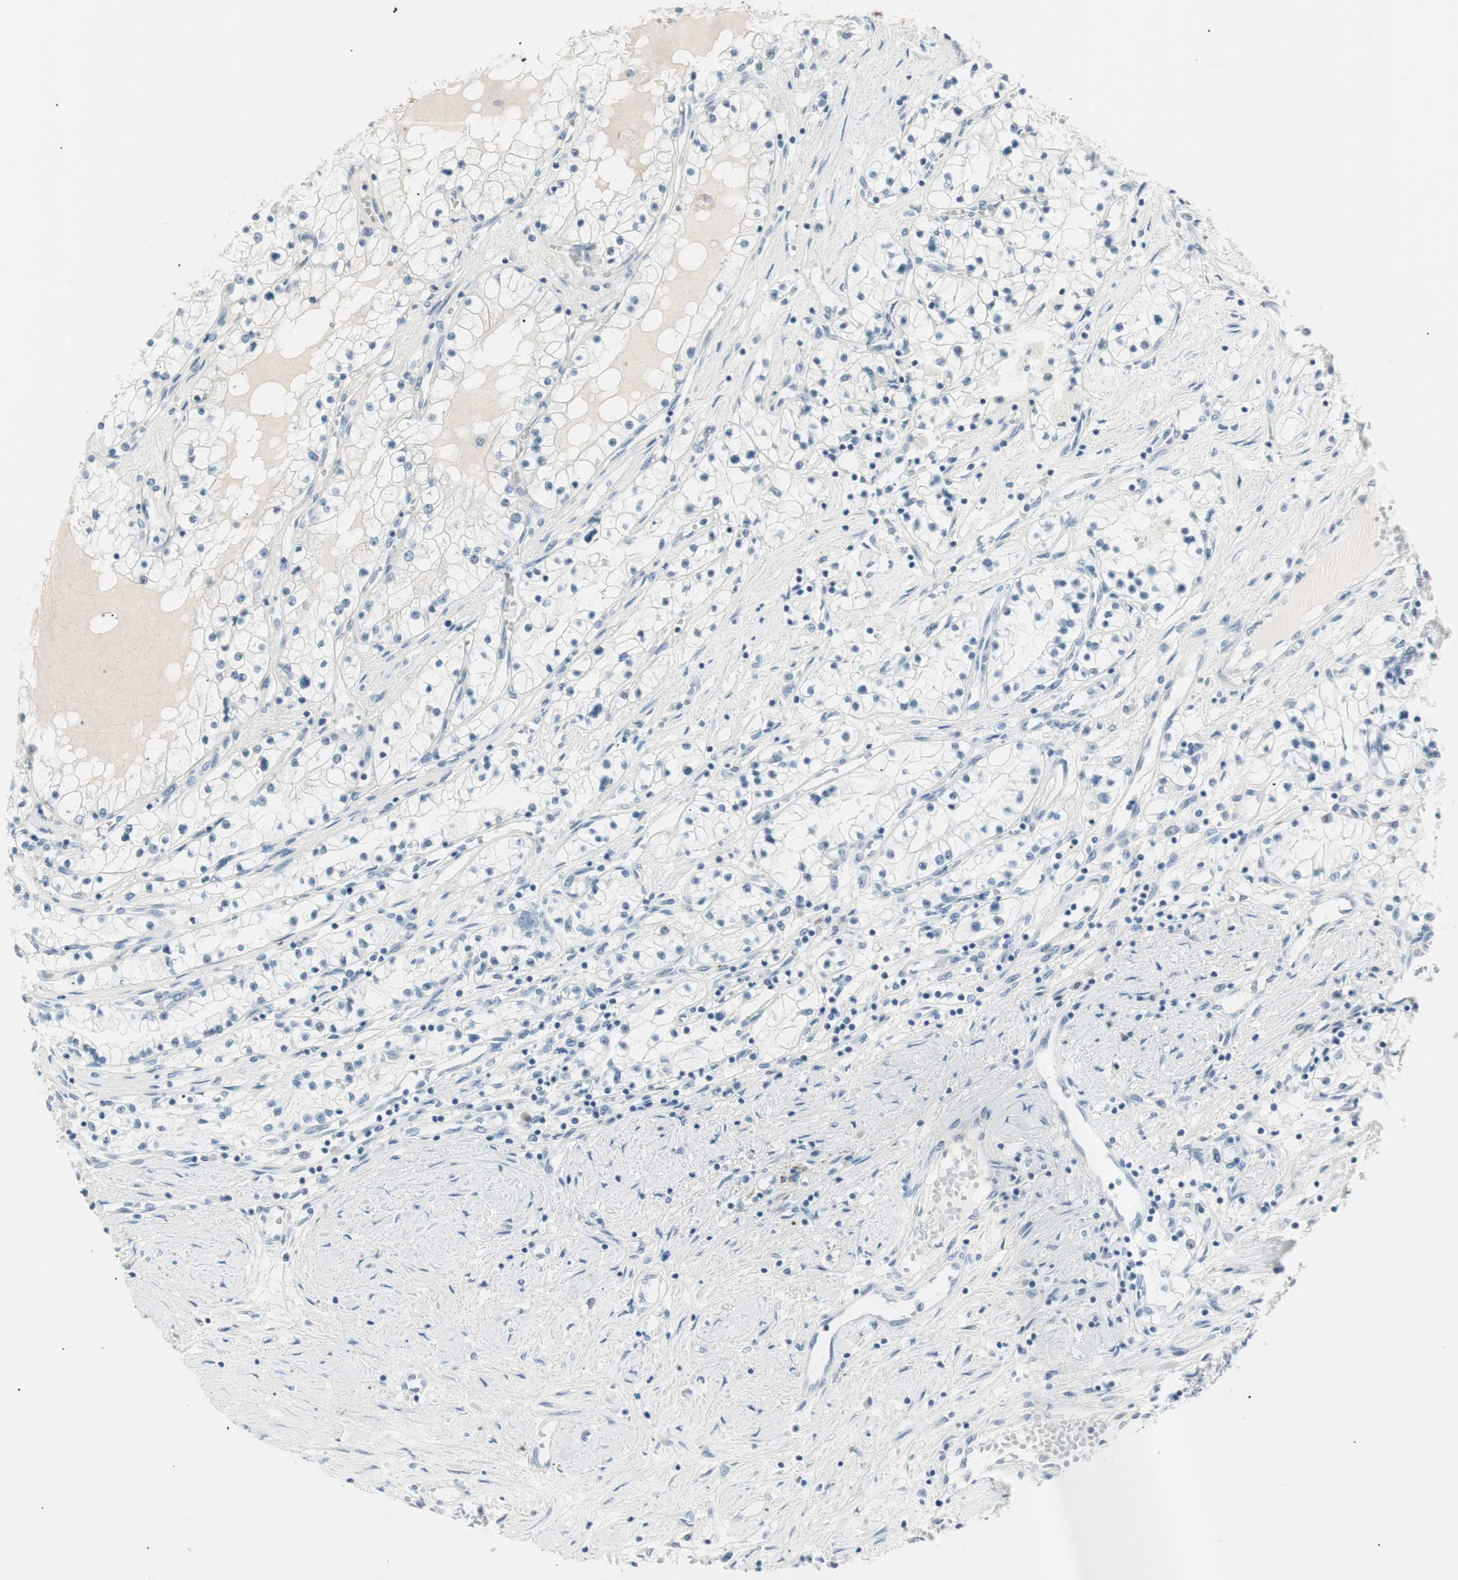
{"staining": {"intensity": "negative", "quantity": "none", "location": "none"}, "tissue": "renal cancer", "cell_type": "Tumor cells", "image_type": "cancer", "snomed": [{"axis": "morphology", "description": "Adenocarcinoma, NOS"}, {"axis": "topography", "description": "Kidney"}], "caption": "Immunohistochemistry (IHC) of human renal cancer (adenocarcinoma) reveals no expression in tumor cells.", "gene": "HOXB13", "patient": {"sex": "male", "age": 68}}